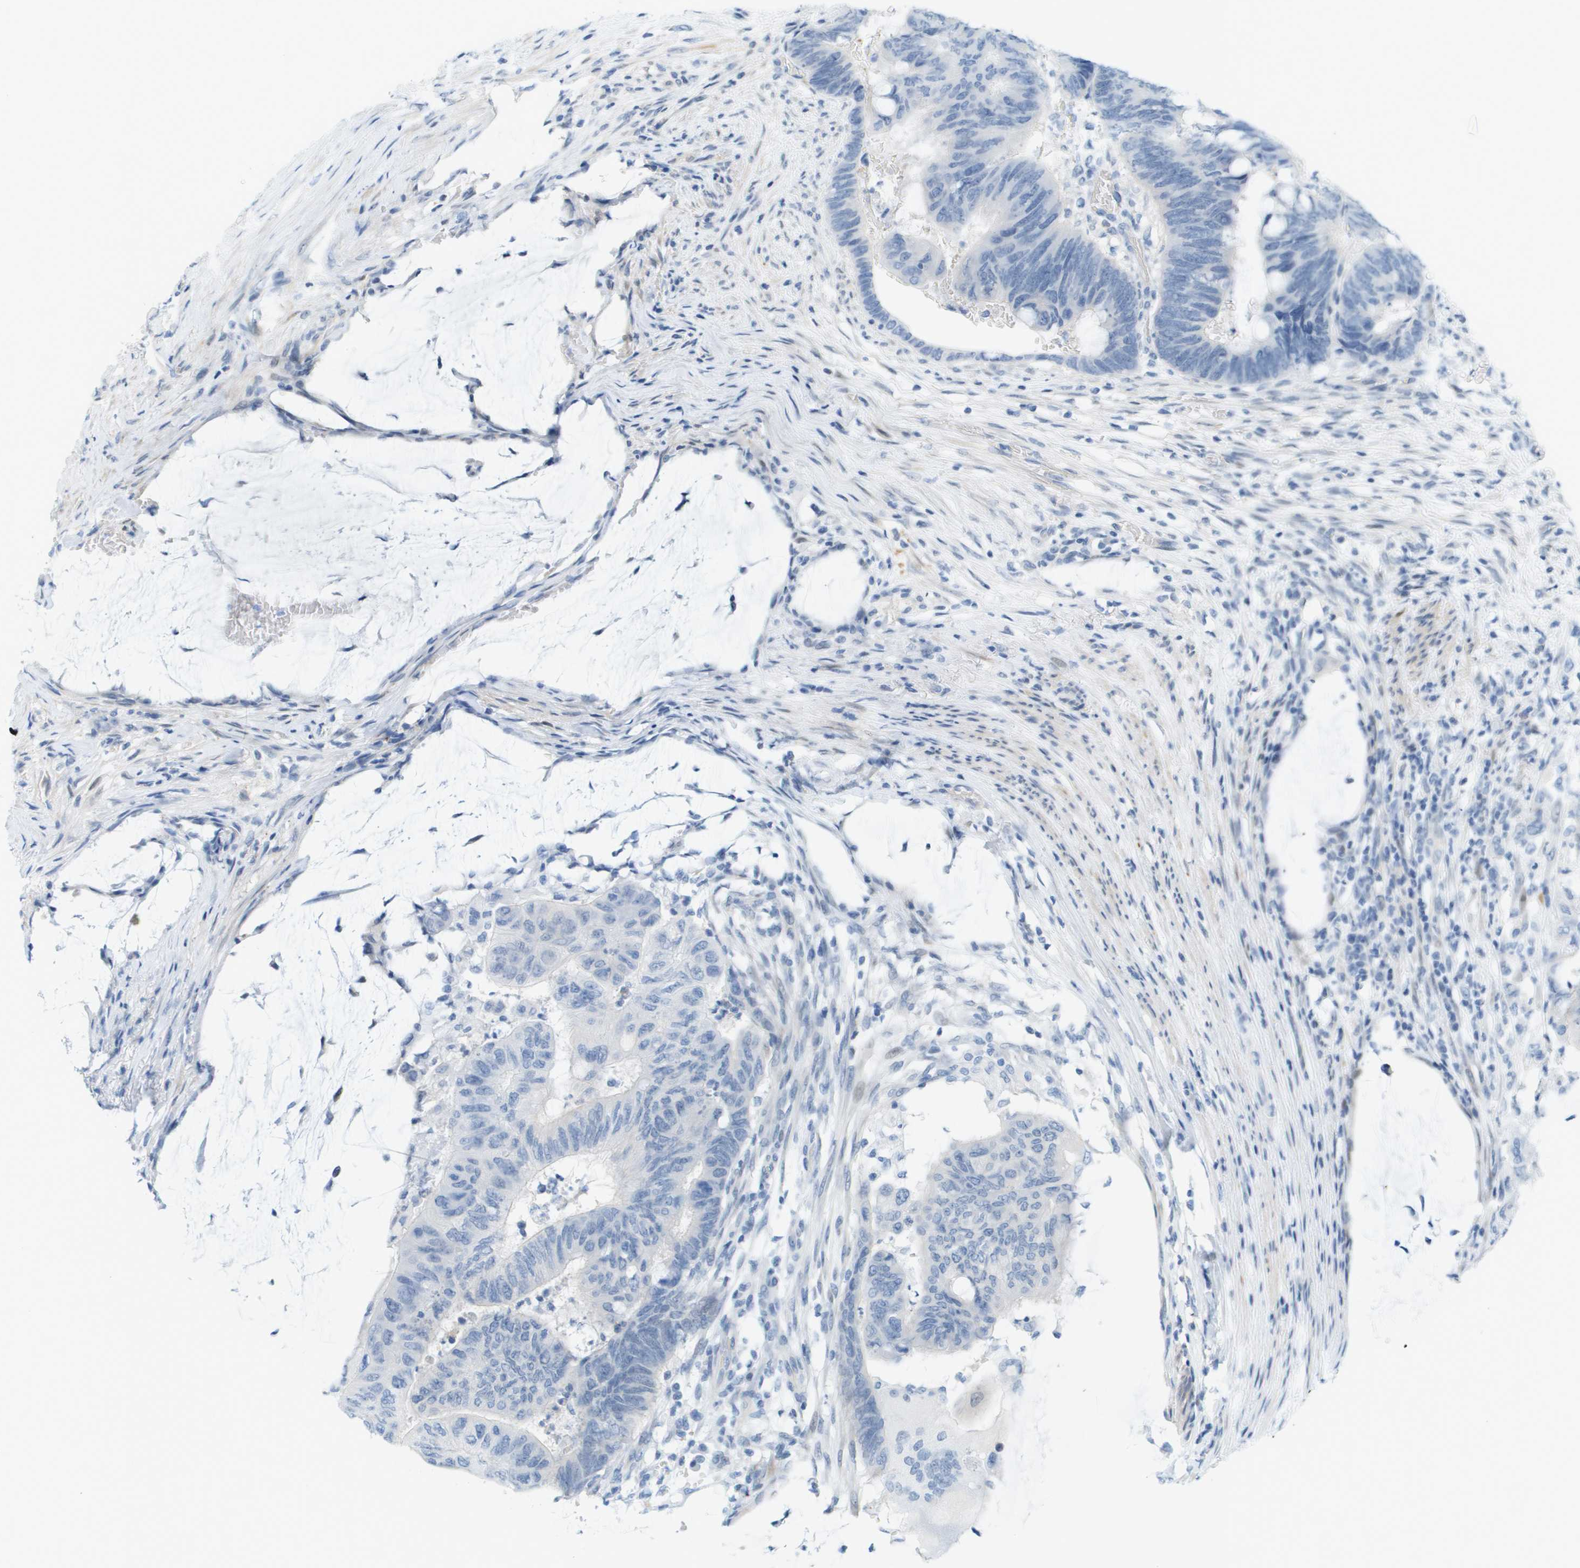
{"staining": {"intensity": "negative", "quantity": "none", "location": "none"}, "tissue": "colorectal cancer", "cell_type": "Tumor cells", "image_type": "cancer", "snomed": [{"axis": "morphology", "description": "Normal tissue, NOS"}, {"axis": "morphology", "description": "Adenocarcinoma, NOS"}, {"axis": "topography", "description": "Rectum"}], "caption": "Human colorectal cancer (adenocarcinoma) stained for a protein using immunohistochemistry (IHC) exhibits no staining in tumor cells.", "gene": "CUL9", "patient": {"sex": "male", "age": 92}}